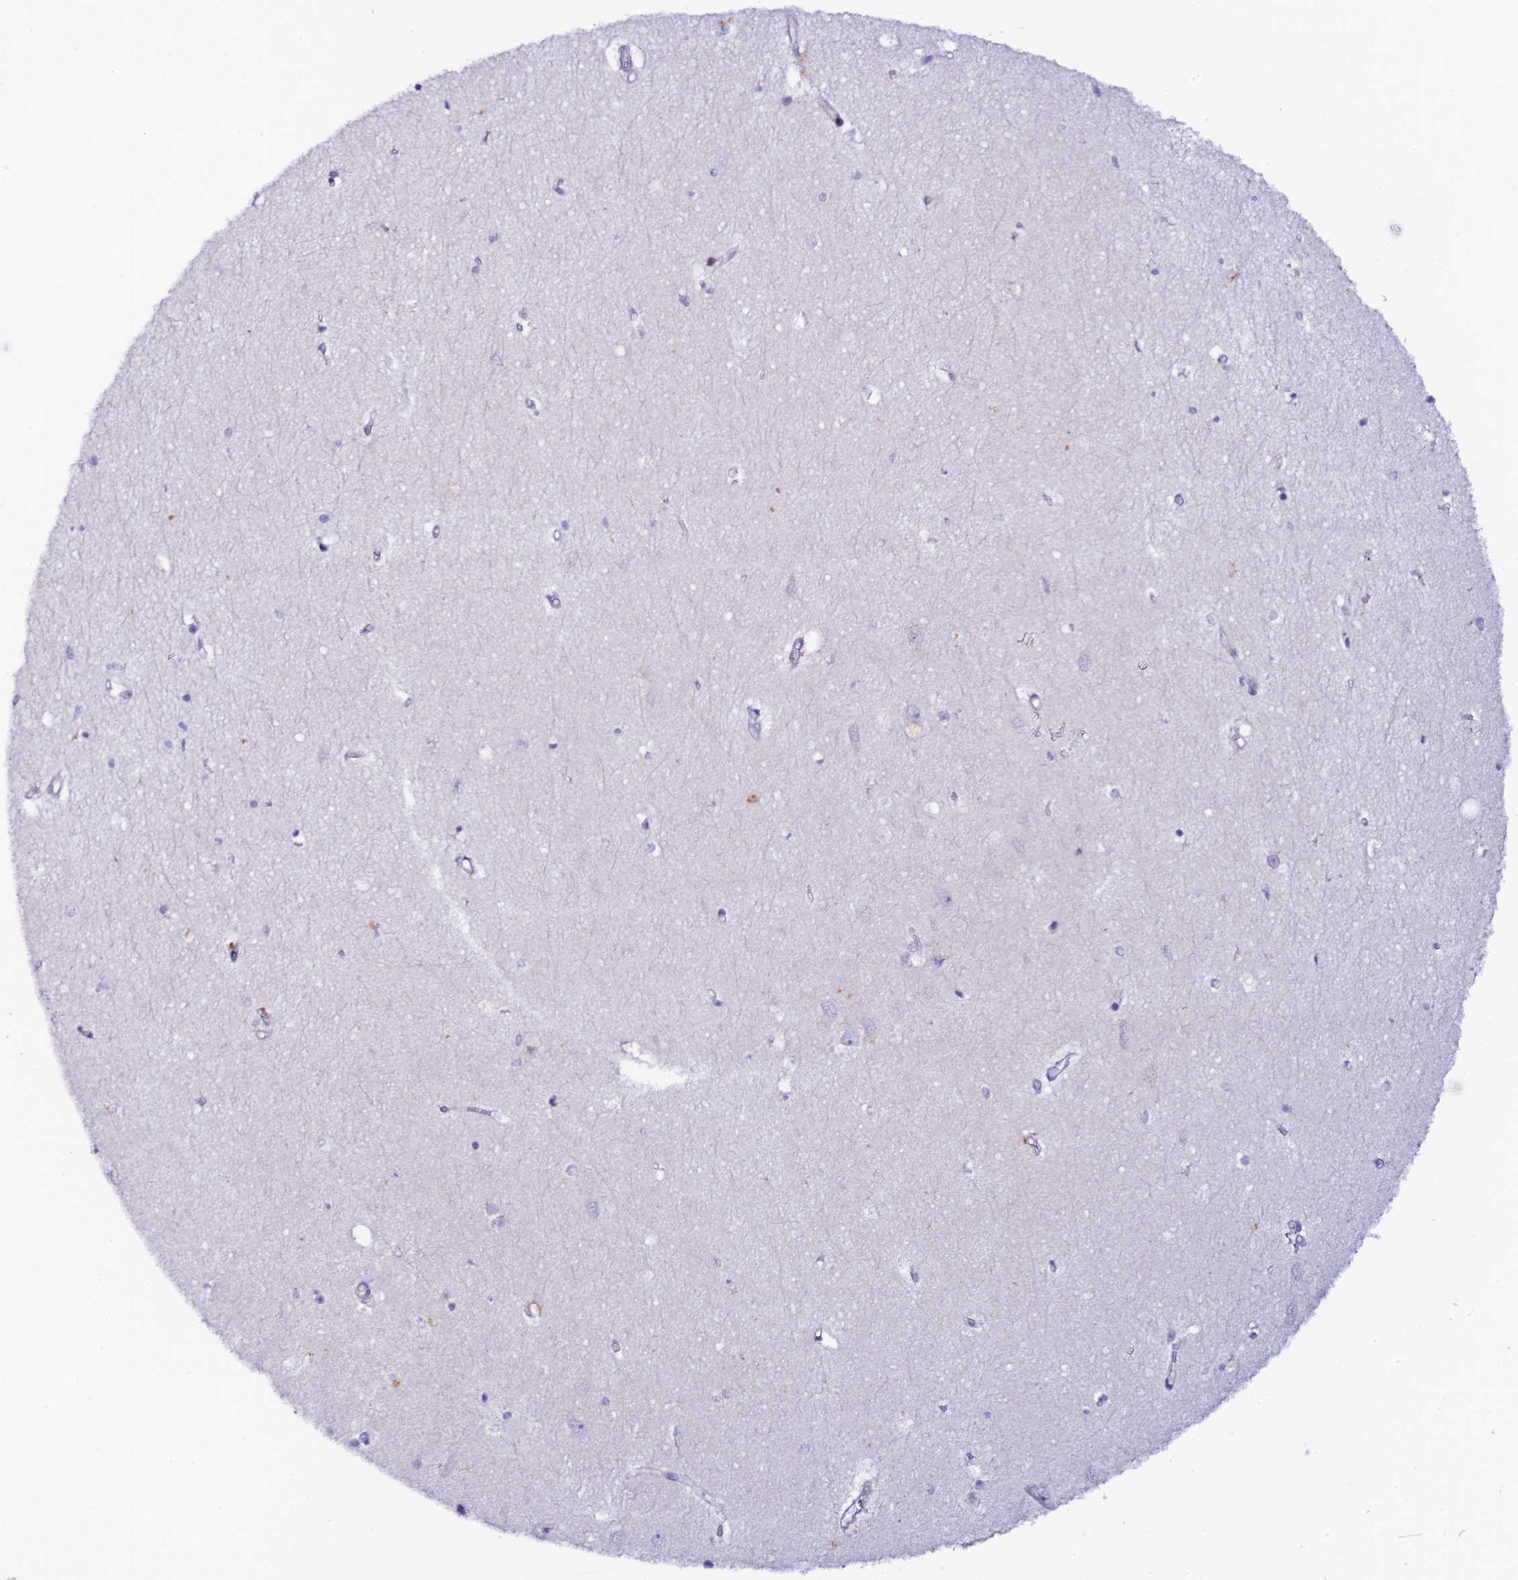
{"staining": {"intensity": "moderate", "quantity": "<25%", "location": "cytoplasmic/membranous"}, "tissue": "hippocampus", "cell_type": "Glial cells", "image_type": "normal", "snomed": [{"axis": "morphology", "description": "Normal tissue, NOS"}, {"axis": "topography", "description": "Hippocampus"}], "caption": "The histopathology image reveals staining of benign hippocampus, revealing moderate cytoplasmic/membranous protein positivity (brown color) within glial cells. Nuclei are stained in blue.", "gene": "RASGEF1B", "patient": {"sex": "female", "age": 64}}